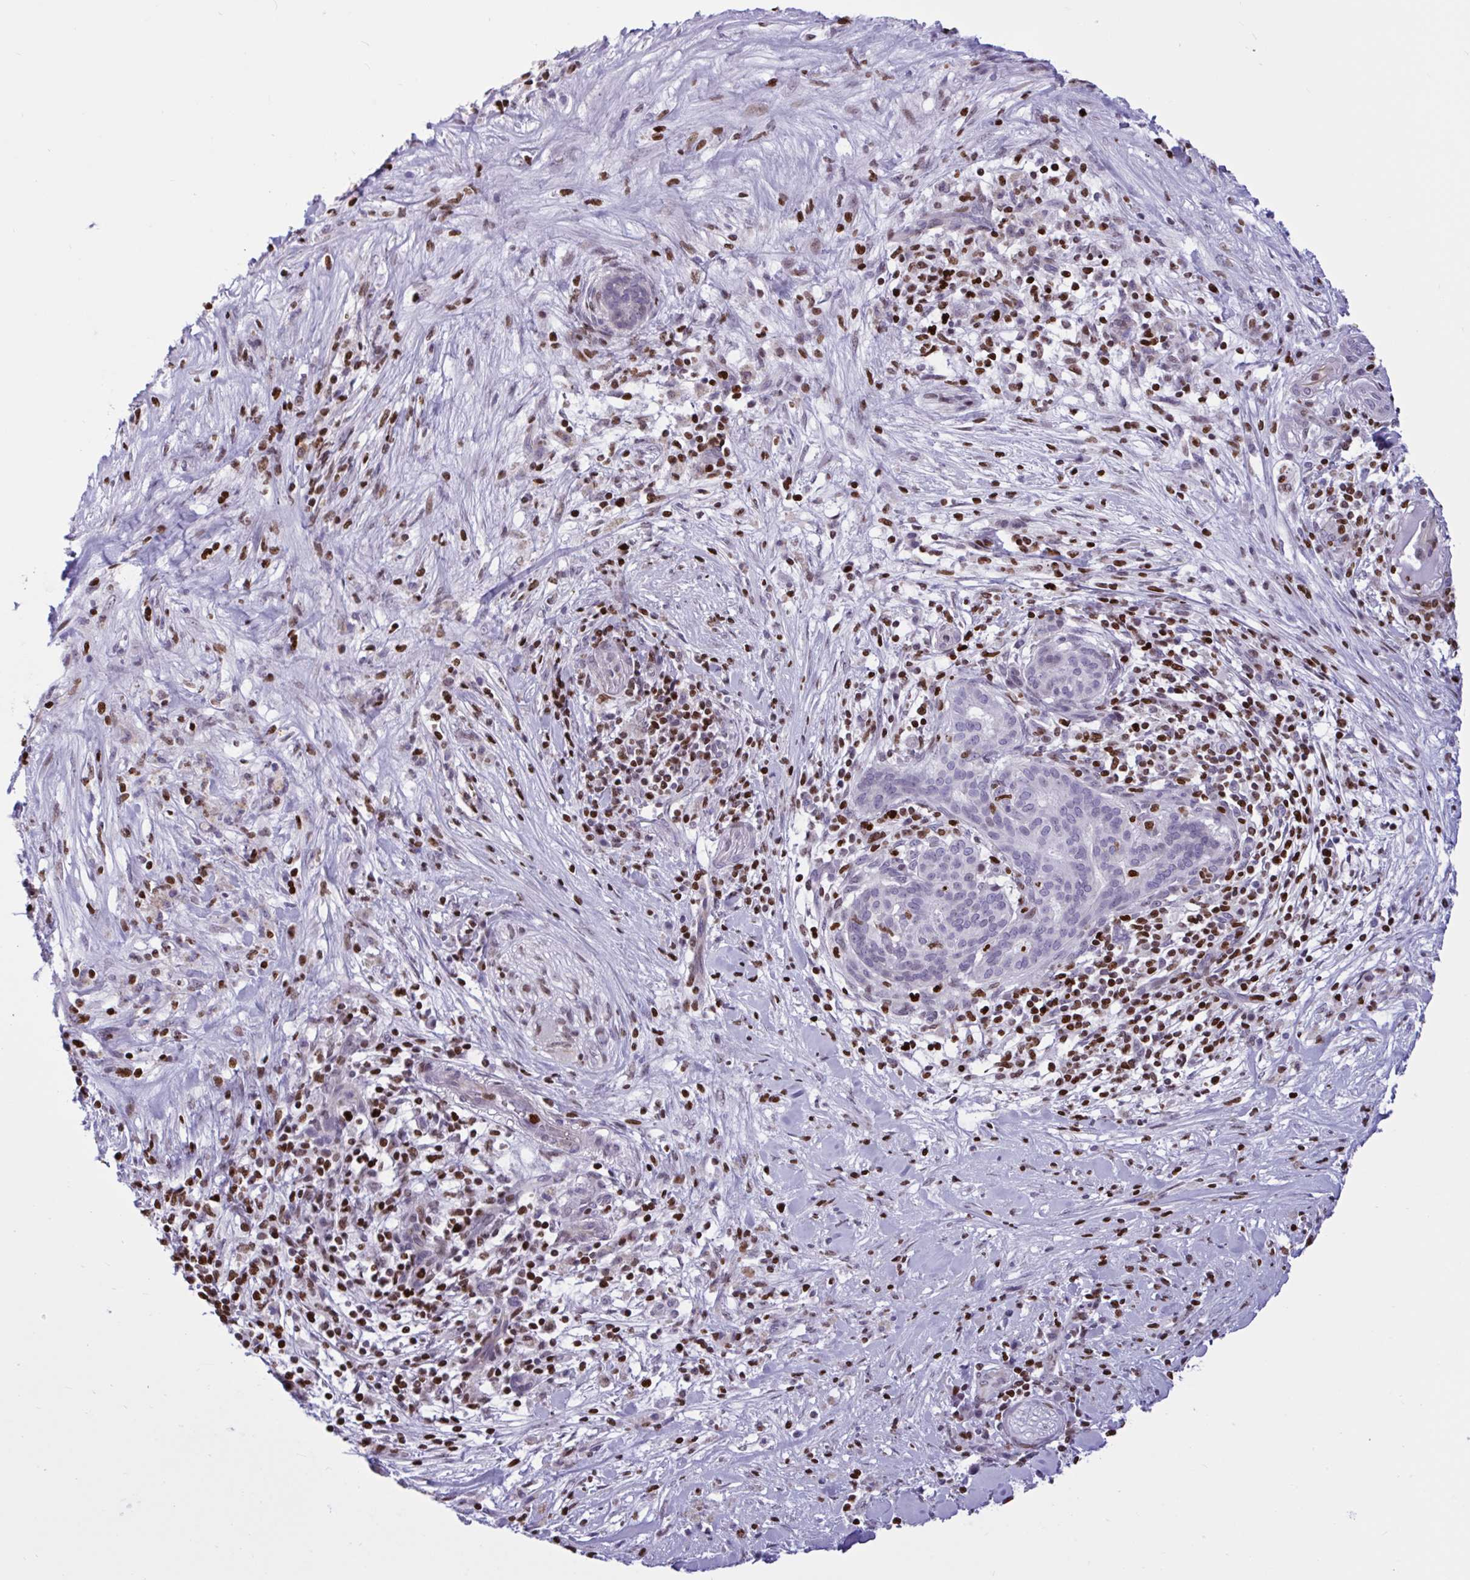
{"staining": {"intensity": "negative", "quantity": "none", "location": "none"}, "tissue": "pancreatic cancer", "cell_type": "Tumor cells", "image_type": "cancer", "snomed": [{"axis": "morphology", "description": "Adenocarcinoma, NOS"}, {"axis": "topography", "description": "Pancreas"}], "caption": "Photomicrograph shows no protein staining in tumor cells of adenocarcinoma (pancreatic) tissue.", "gene": "HMGB2", "patient": {"sex": "male", "age": 44}}